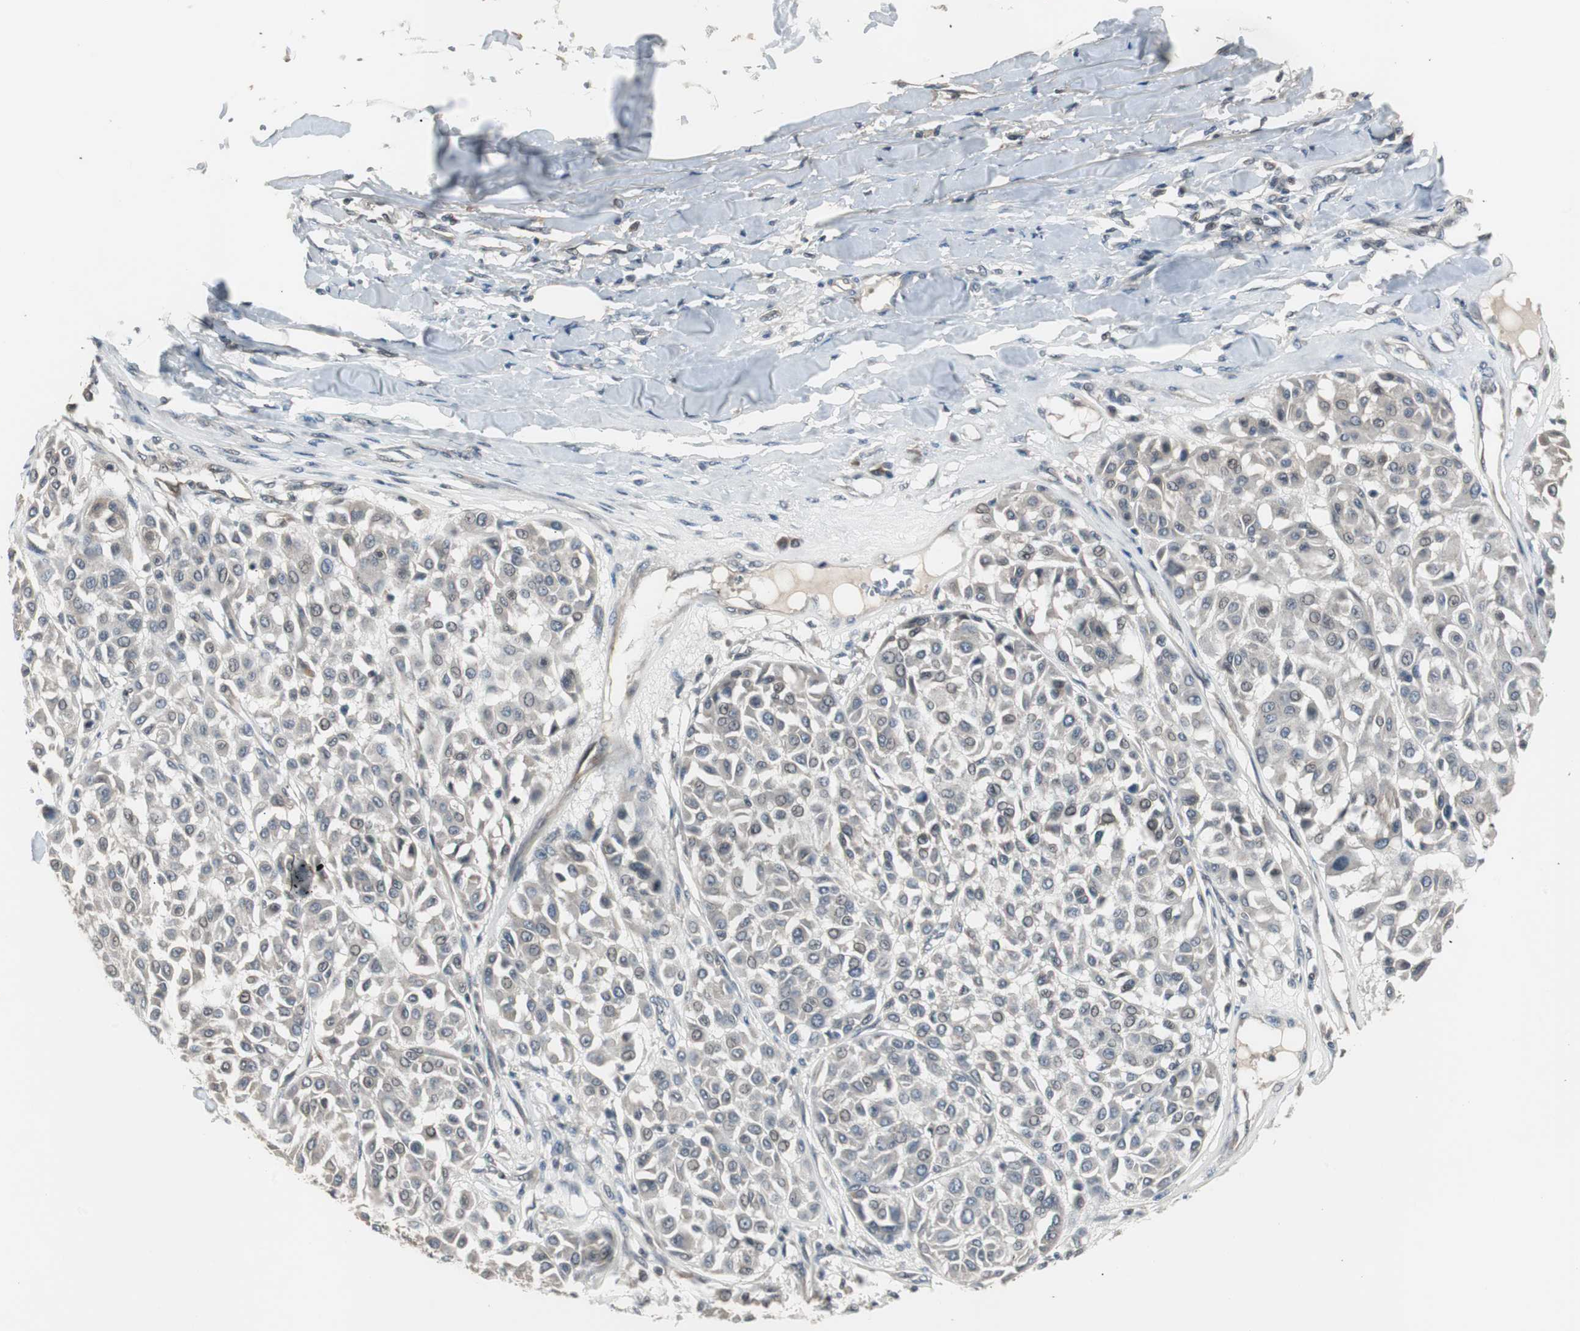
{"staining": {"intensity": "weak", "quantity": ">75%", "location": "cytoplasmic/membranous"}, "tissue": "melanoma", "cell_type": "Tumor cells", "image_type": "cancer", "snomed": [{"axis": "morphology", "description": "Malignant melanoma, Metastatic site"}, {"axis": "topography", "description": "Soft tissue"}], "caption": "Immunohistochemistry of malignant melanoma (metastatic site) demonstrates low levels of weak cytoplasmic/membranous staining in approximately >75% of tumor cells.", "gene": "ZMPSTE24", "patient": {"sex": "male", "age": 41}}